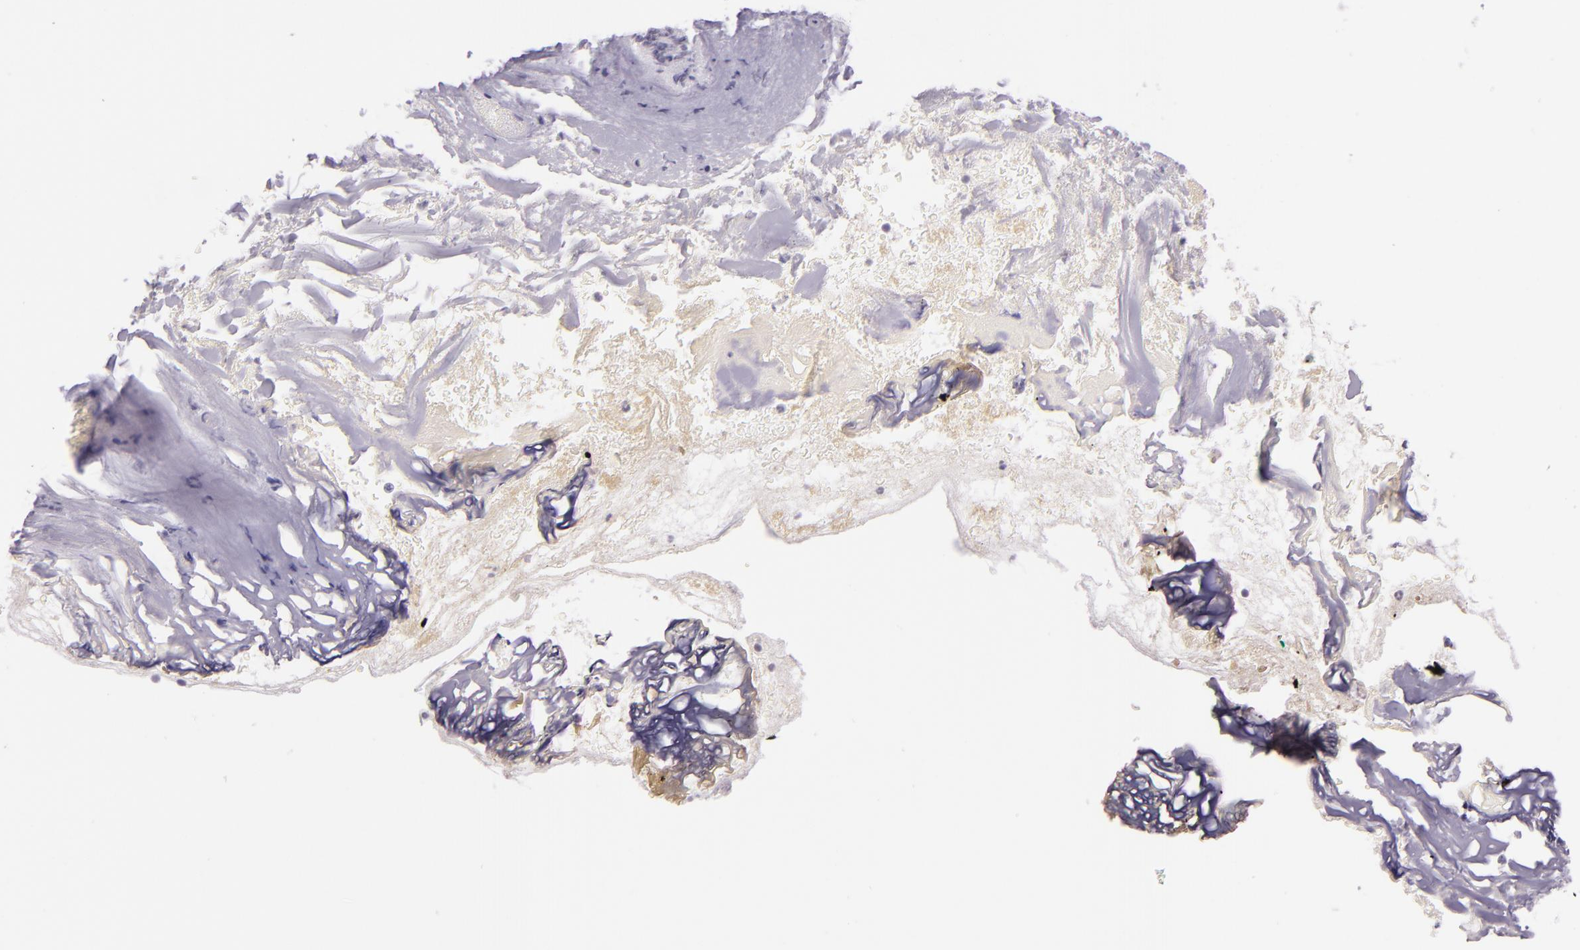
{"staining": {"intensity": "weak", "quantity": "<25%", "location": "nuclear"}, "tissue": "skin", "cell_type": "Epidermal cells", "image_type": "normal", "snomed": [{"axis": "morphology", "description": "Normal tissue, NOS"}, {"axis": "morphology", "description": "Hemorrhoids"}, {"axis": "morphology", "description": "Inflammation, NOS"}, {"axis": "topography", "description": "Anal"}], "caption": "Immunohistochemistry histopathology image of unremarkable human skin stained for a protein (brown), which shows no staining in epidermal cells. (DAB immunohistochemistry (IHC), high magnification).", "gene": "CHEK2", "patient": {"sex": "male", "age": 60}}